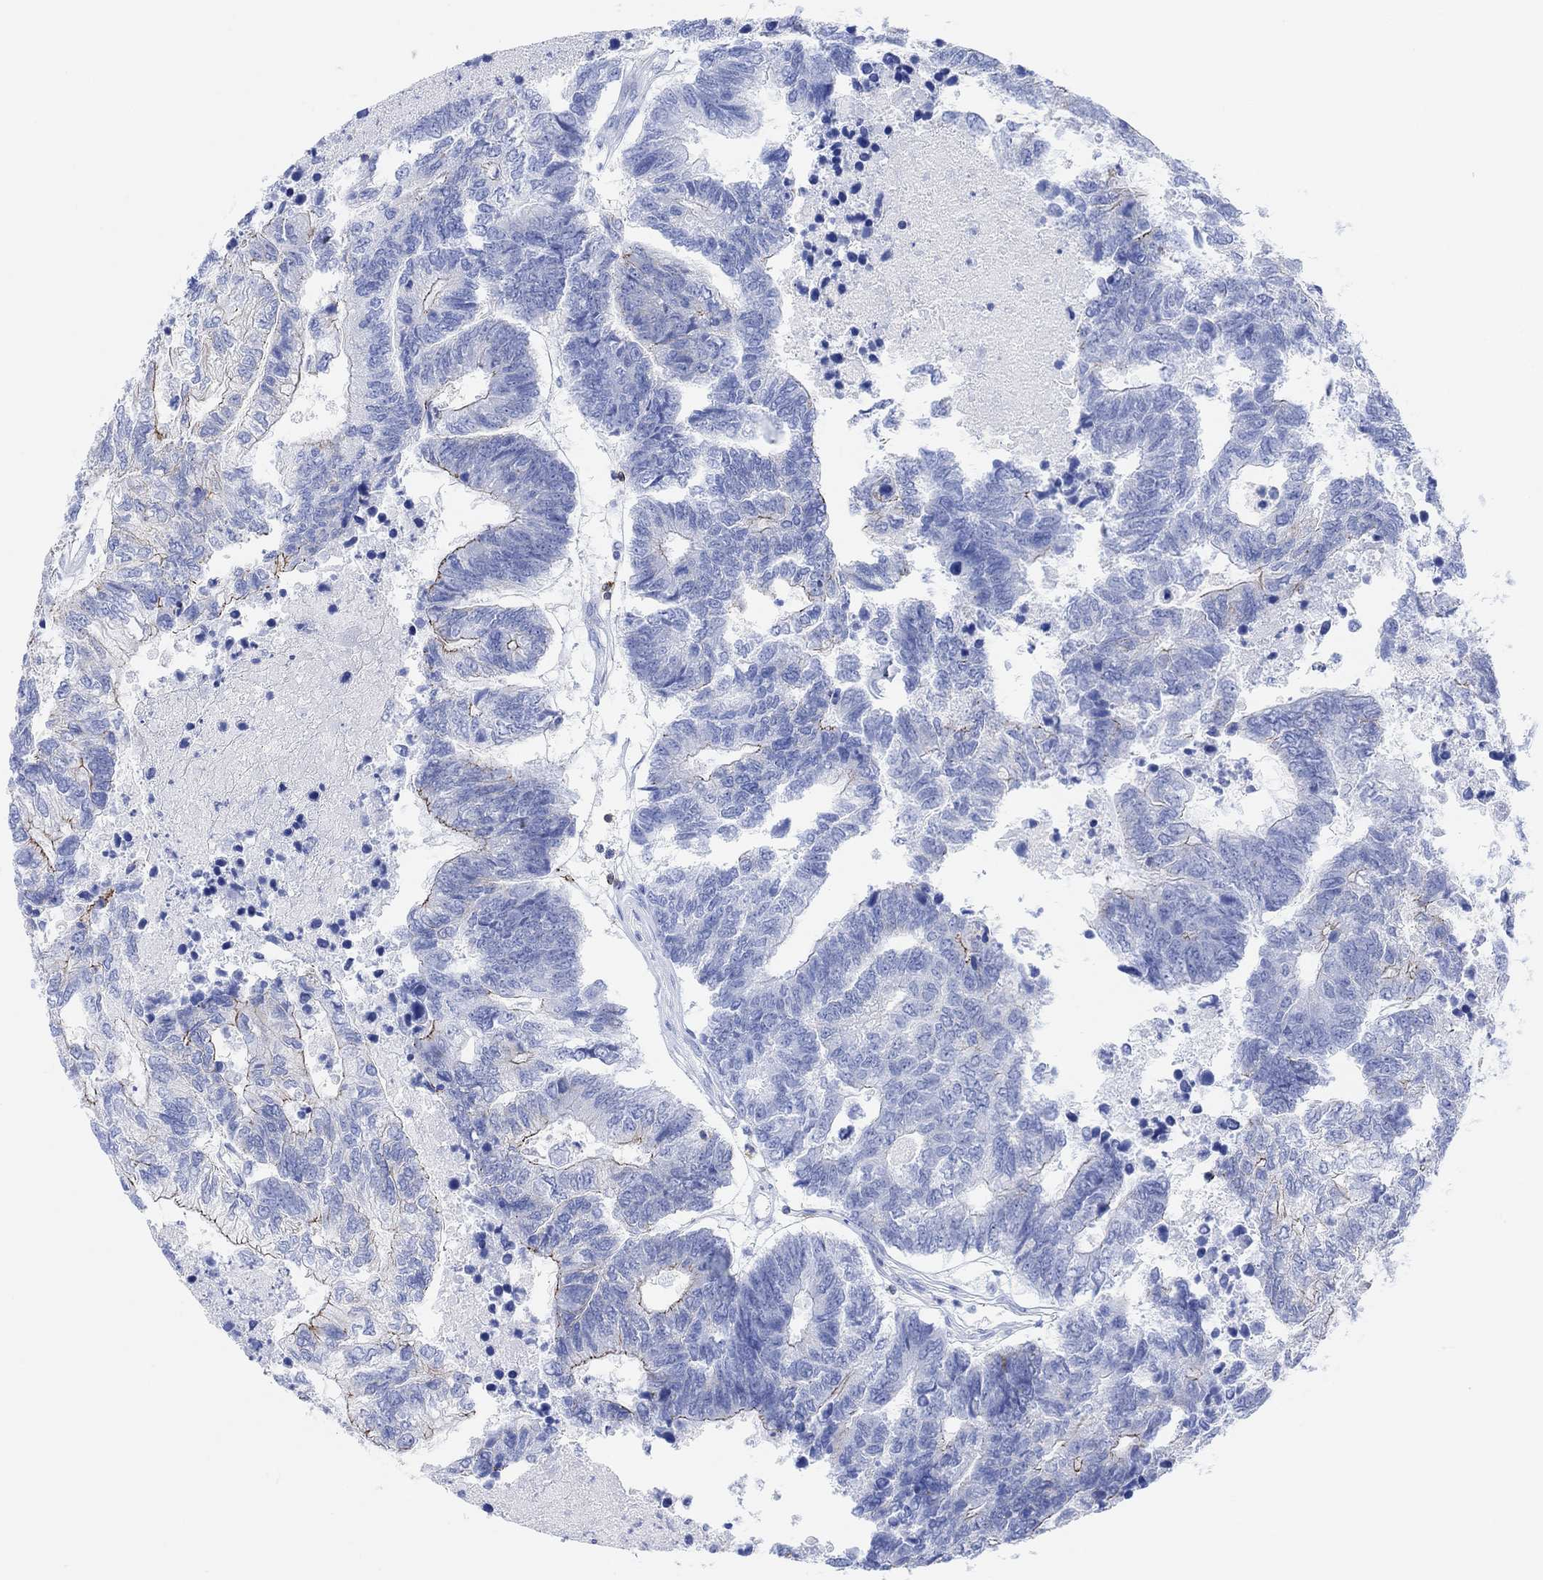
{"staining": {"intensity": "strong", "quantity": "<25%", "location": "cytoplasmic/membranous"}, "tissue": "colorectal cancer", "cell_type": "Tumor cells", "image_type": "cancer", "snomed": [{"axis": "morphology", "description": "Adenocarcinoma, NOS"}, {"axis": "topography", "description": "Colon"}], "caption": "Immunohistochemistry (DAB) staining of colorectal adenocarcinoma demonstrates strong cytoplasmic/membranous protein expression in approximately <25% of tumor cells.", "gene": "GPR65", "patient": {"sex": "female", "age": 48}}